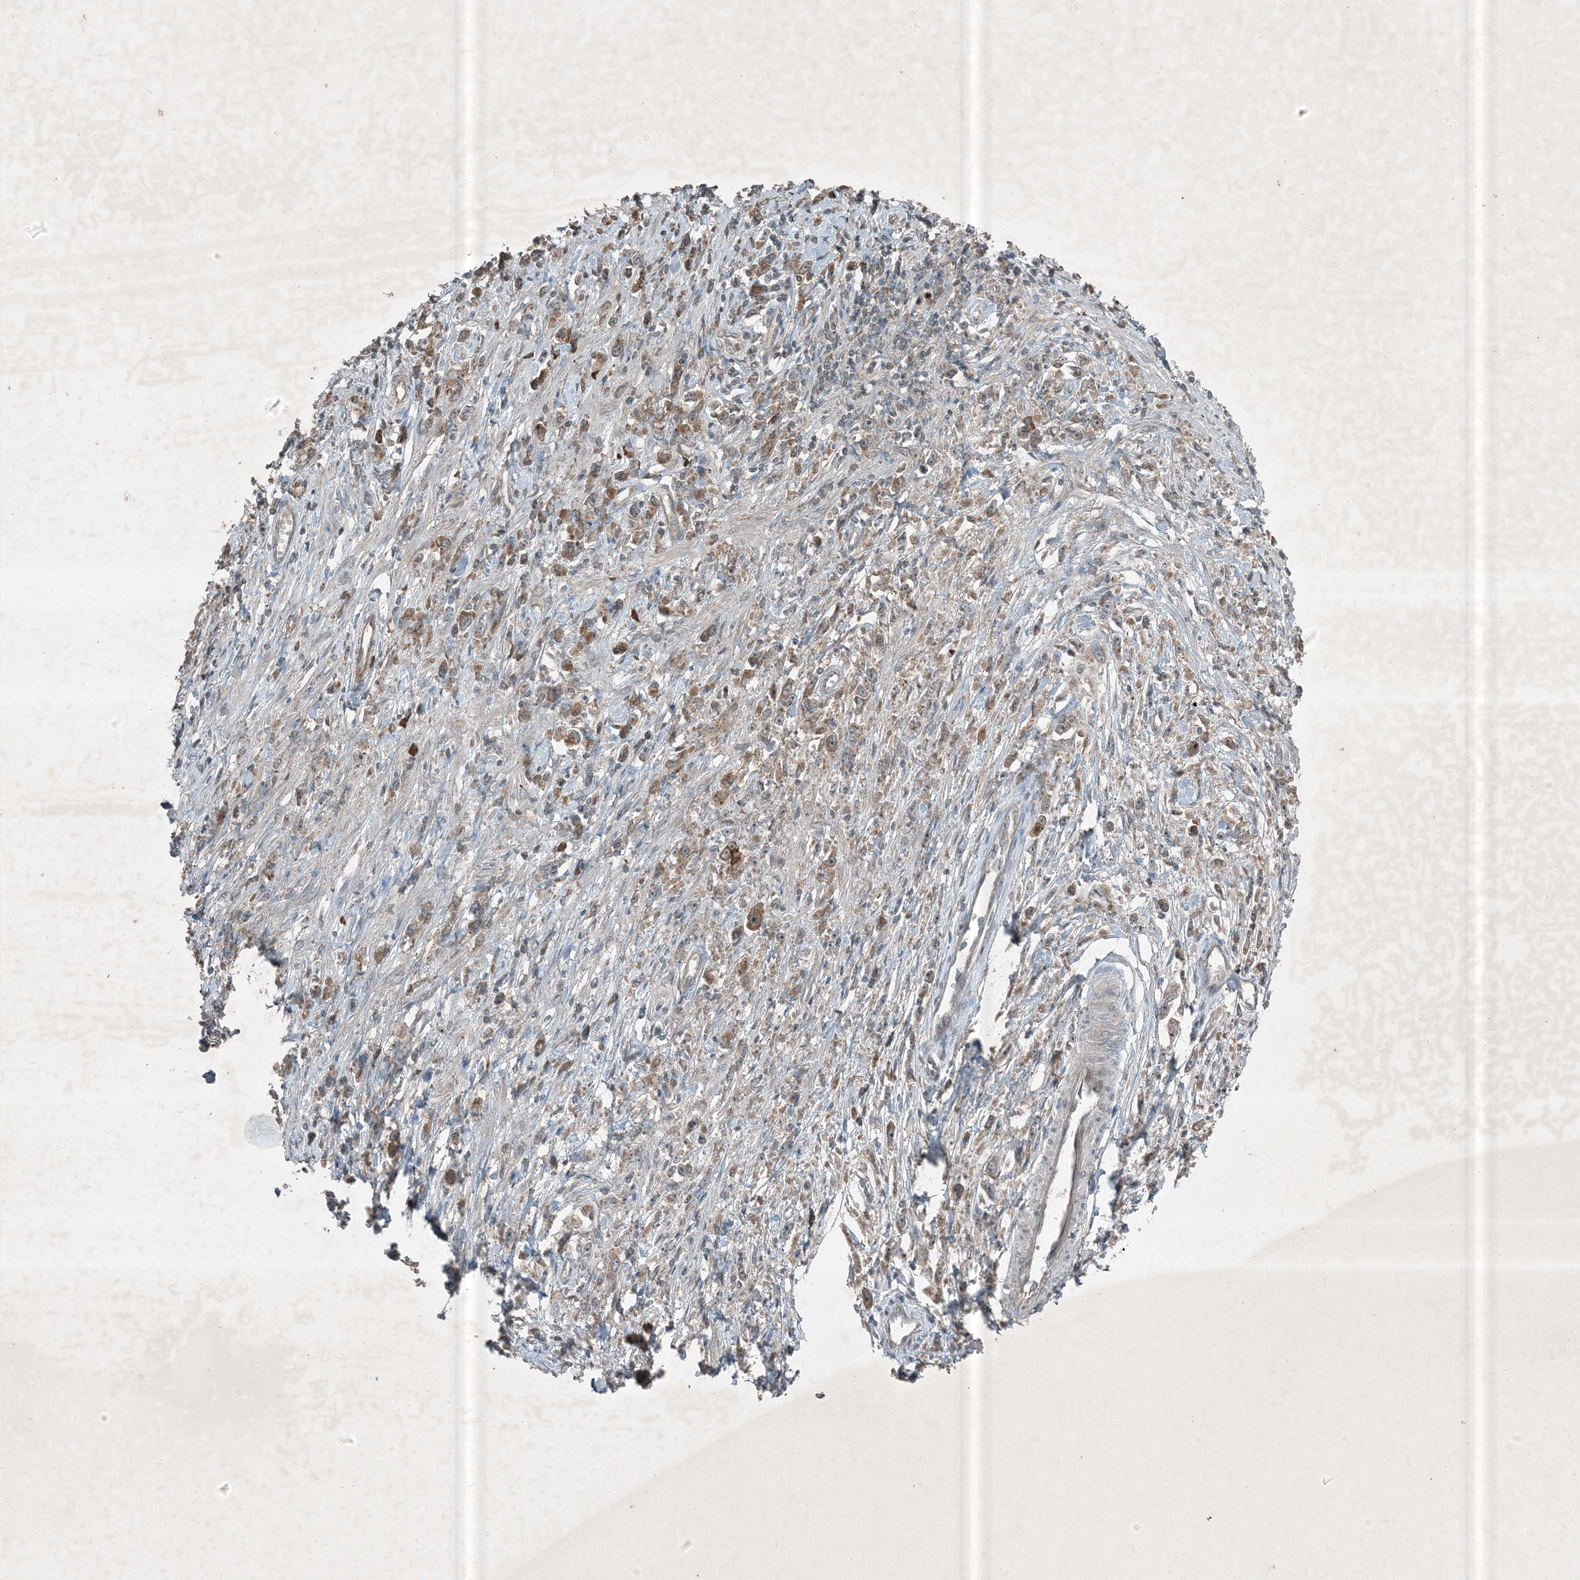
{"staining": {"intensity": "moderate", "quantity": ">75%", "location": "cytoplasmic/membranous"}, "tissue": "stomach cancer", "cell_type": "Tumor cells", "image_type": "cancer", "snomed": [{"axis": "morphology", "description": "Adenocarcinoma, NOS"}, {"axis": "topography", "description": "Stomach"}], "caption": "A histopathology image of stomach cancer stained for a protein demonstrates moderate cytoplasmic/membranous brown staining in tumor cells. (Stains: DAB in brown, nuclei in blue, Microscopy: brightfield microscopy at high magnification).", "gene": "MDN1", "patient": {"sex": "female", "age": 59}}